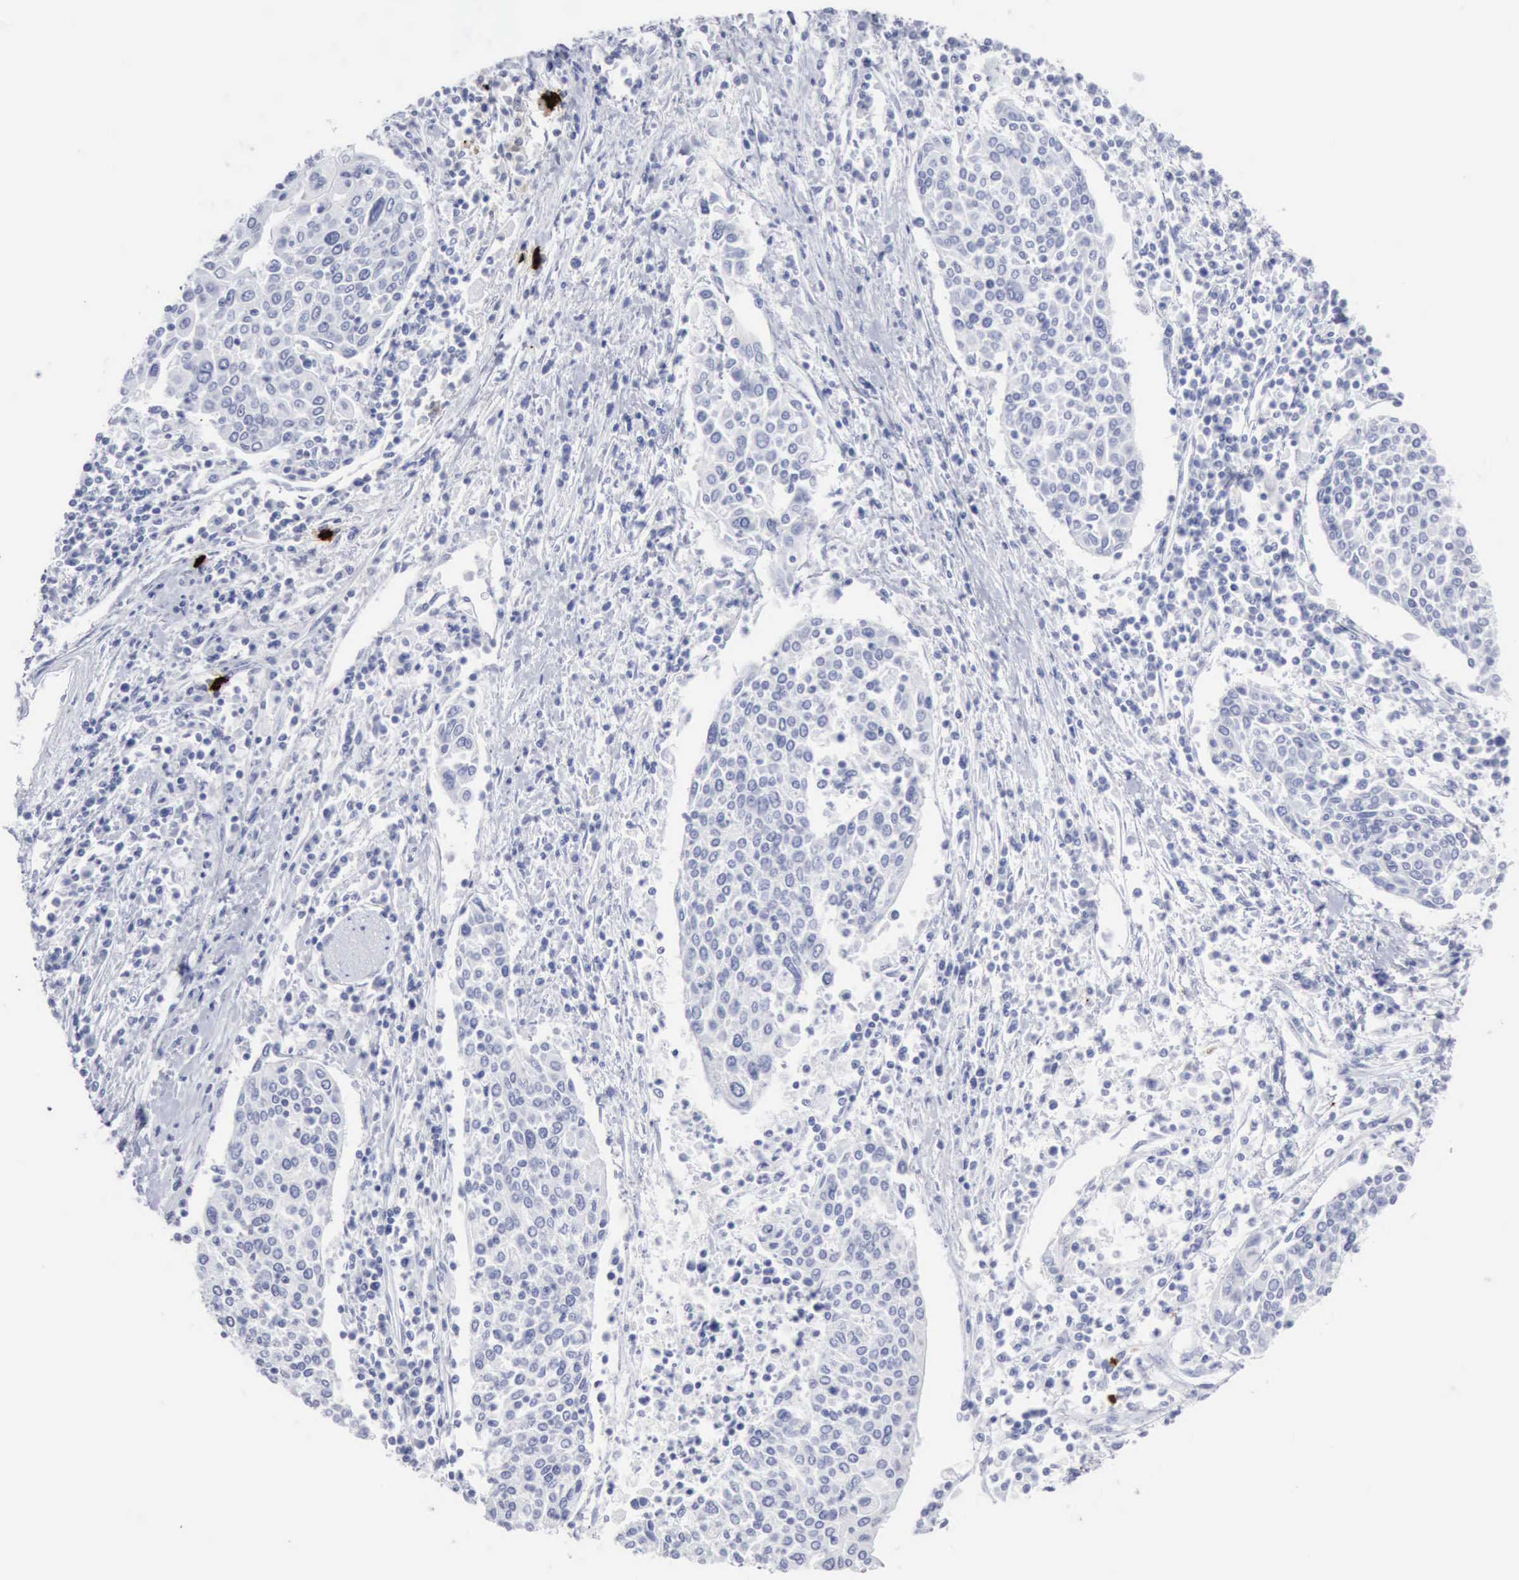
{"staining": {"intensity": "negative", "quantity": "none", "location": "none"}, "tissue": "cervical cancer", "cell_type": "Tumor cells", "image_type": "cancer", "snomed": [{"axis": "morphology", "description": "Squamous cell carcinoma, NOS"}, {"axis": "topography", "description": "Cervix"}], "caption": "This is an IHC photomicrograph of cervical cancer. There is no expression in tumor cells.", "gene": "CMA1", "patient": {"sex": "female", "age": 40}}